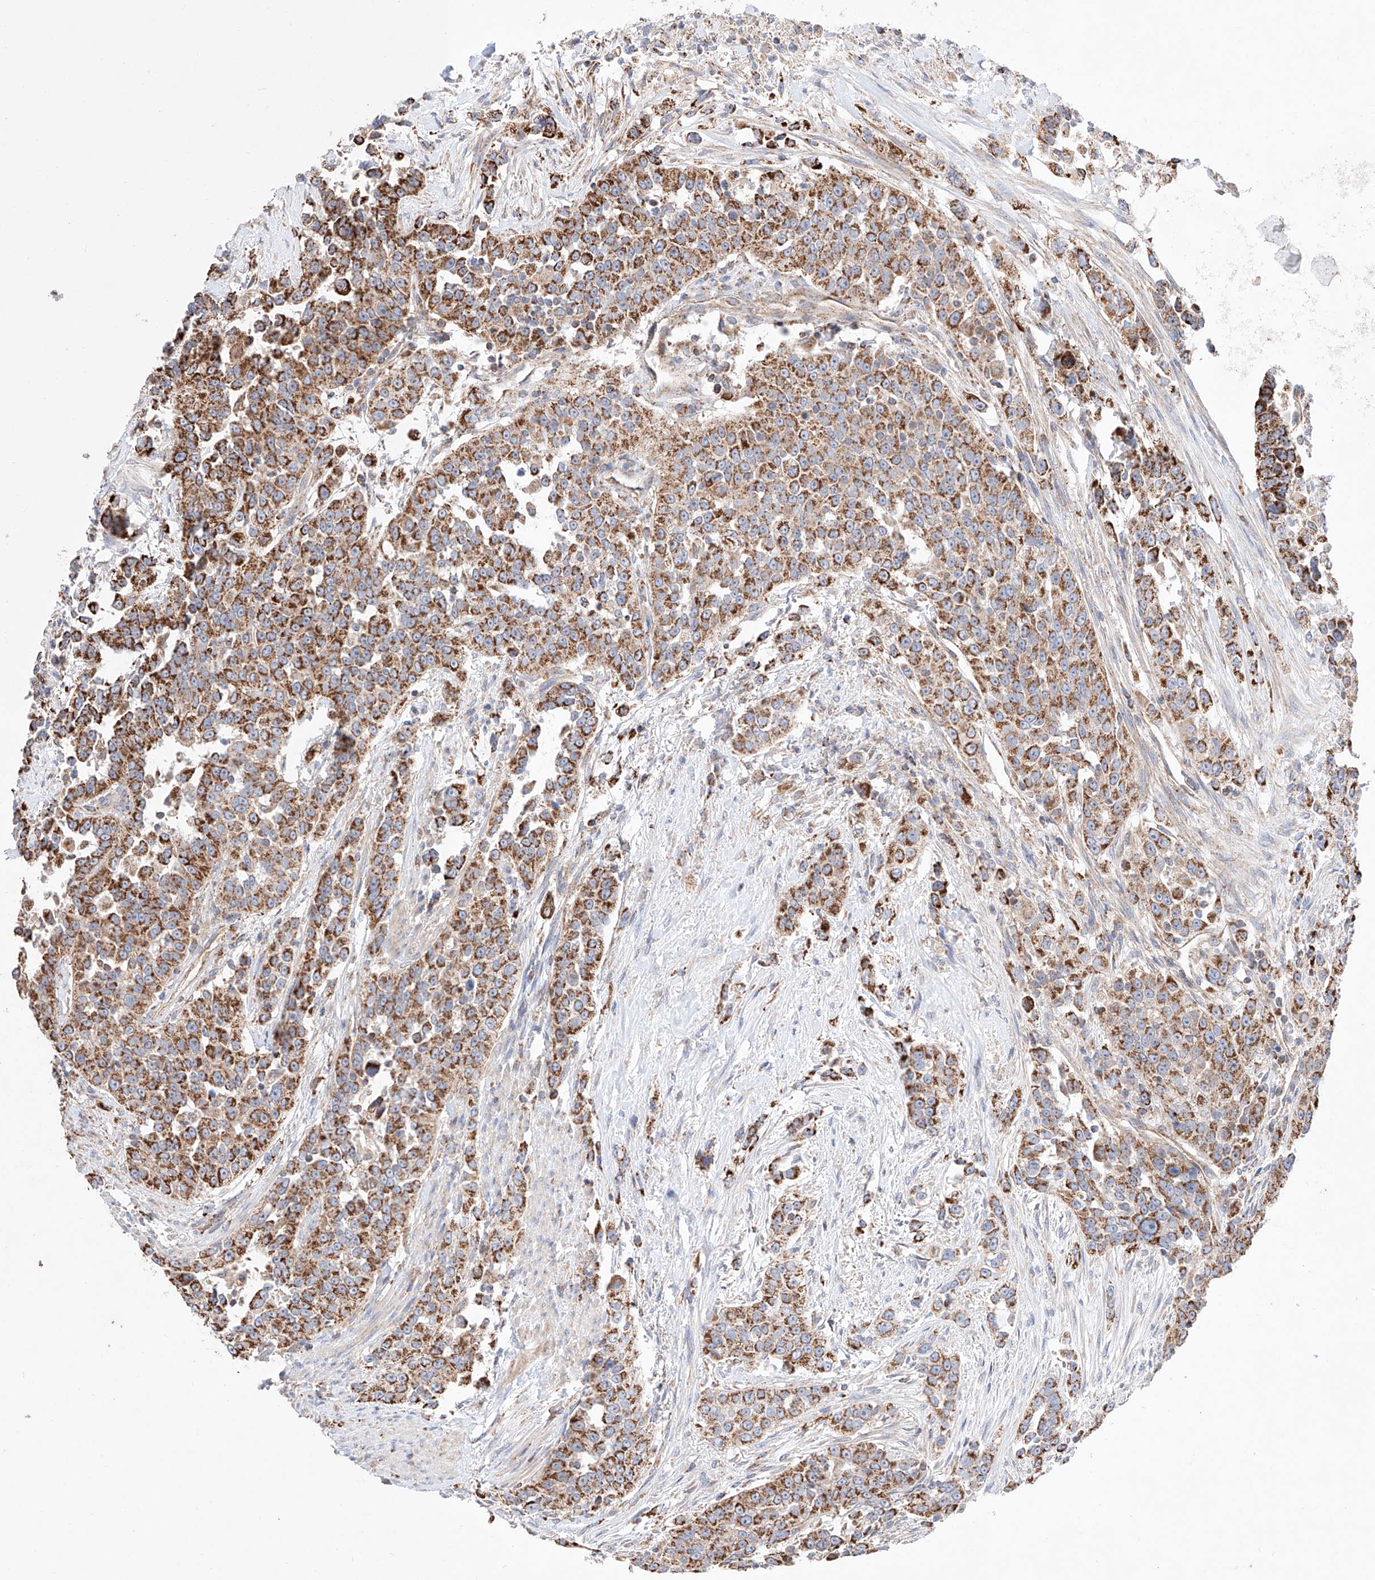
{"staining": {"intensity": "strong", "quantity": ">75%", "location": "cytoplasmic/membranous"}, "tissue": "urothelial cancer", "cell_type": "Tumor cells", "image_type": "cancer", "snomed": [{"axis": "morphology", "description": "Urothelial carcinoma, High grade"}, {"axis": "topography", "description": "Urinary bladder"}], "caption": "Protein expression analysis of urothelial carcinoma (high-grade) reveals strong cytoplasmic/membranous expression in approximately >75% of tumor cells. Using DAB (brown) and hematoxylin (blue) stains, captured at high magnification using brightfield microscopy.", "gene": "KTI12", "patient": {"sex": "female", "age": 80}}